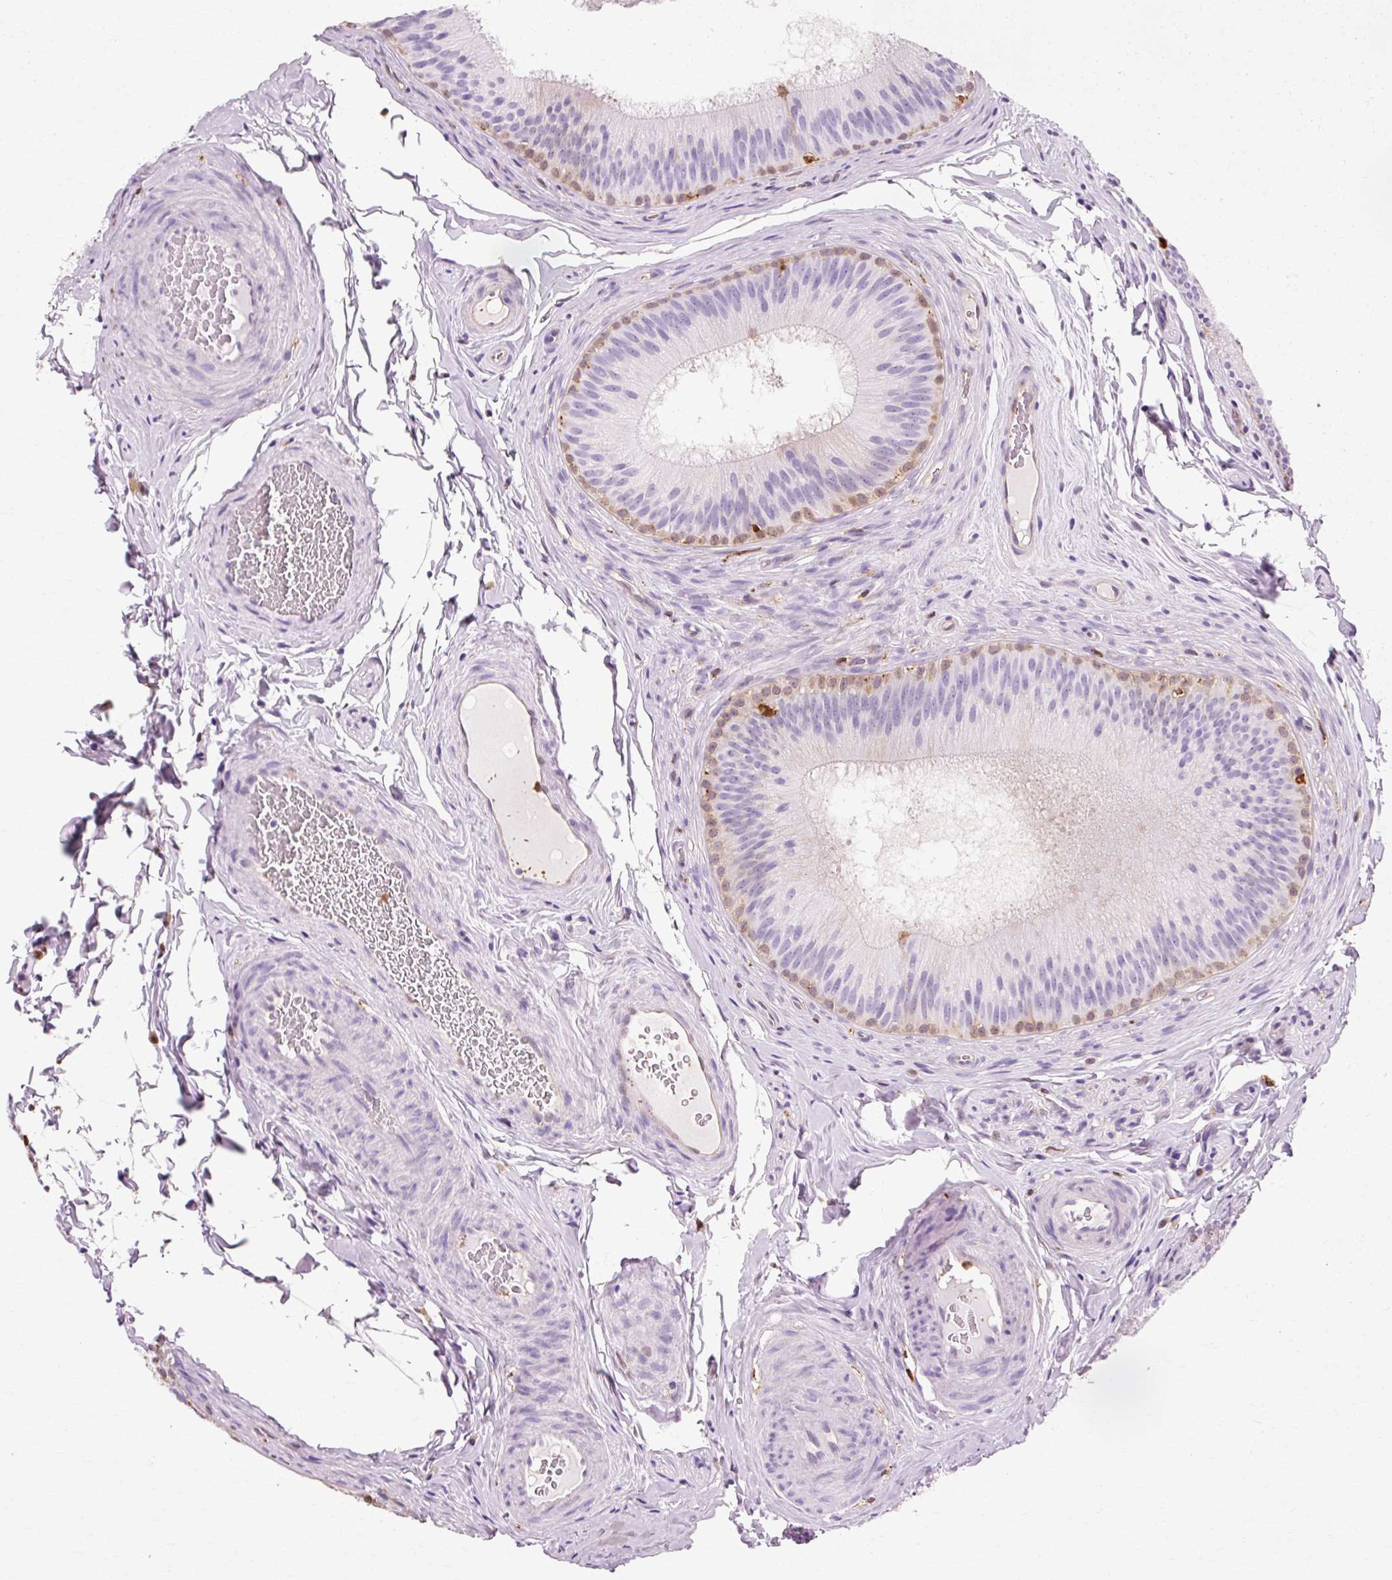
{"staining": {"intensity": "strong", "quantity": "<25%", "location": "cytoplasmic/membranous"}, "tissue": "epididymis", "cell_type": "Glandular cells", "image_type": "normal", "snomed": [{"axis": "morphology", "description": "Normal tissue, NOS"}, {"axis": "topography", "description": "Epididymis"}], "caption": "High-power microscopy captured an immunohistochemistry (IHC) photomicrograph of normal epididymis, revealing strong cytoplasmic/membranous expression in approximately <25% of glandular cells.", "gene": "GPX1", "patient": {"sex": "male", "age": 24}}